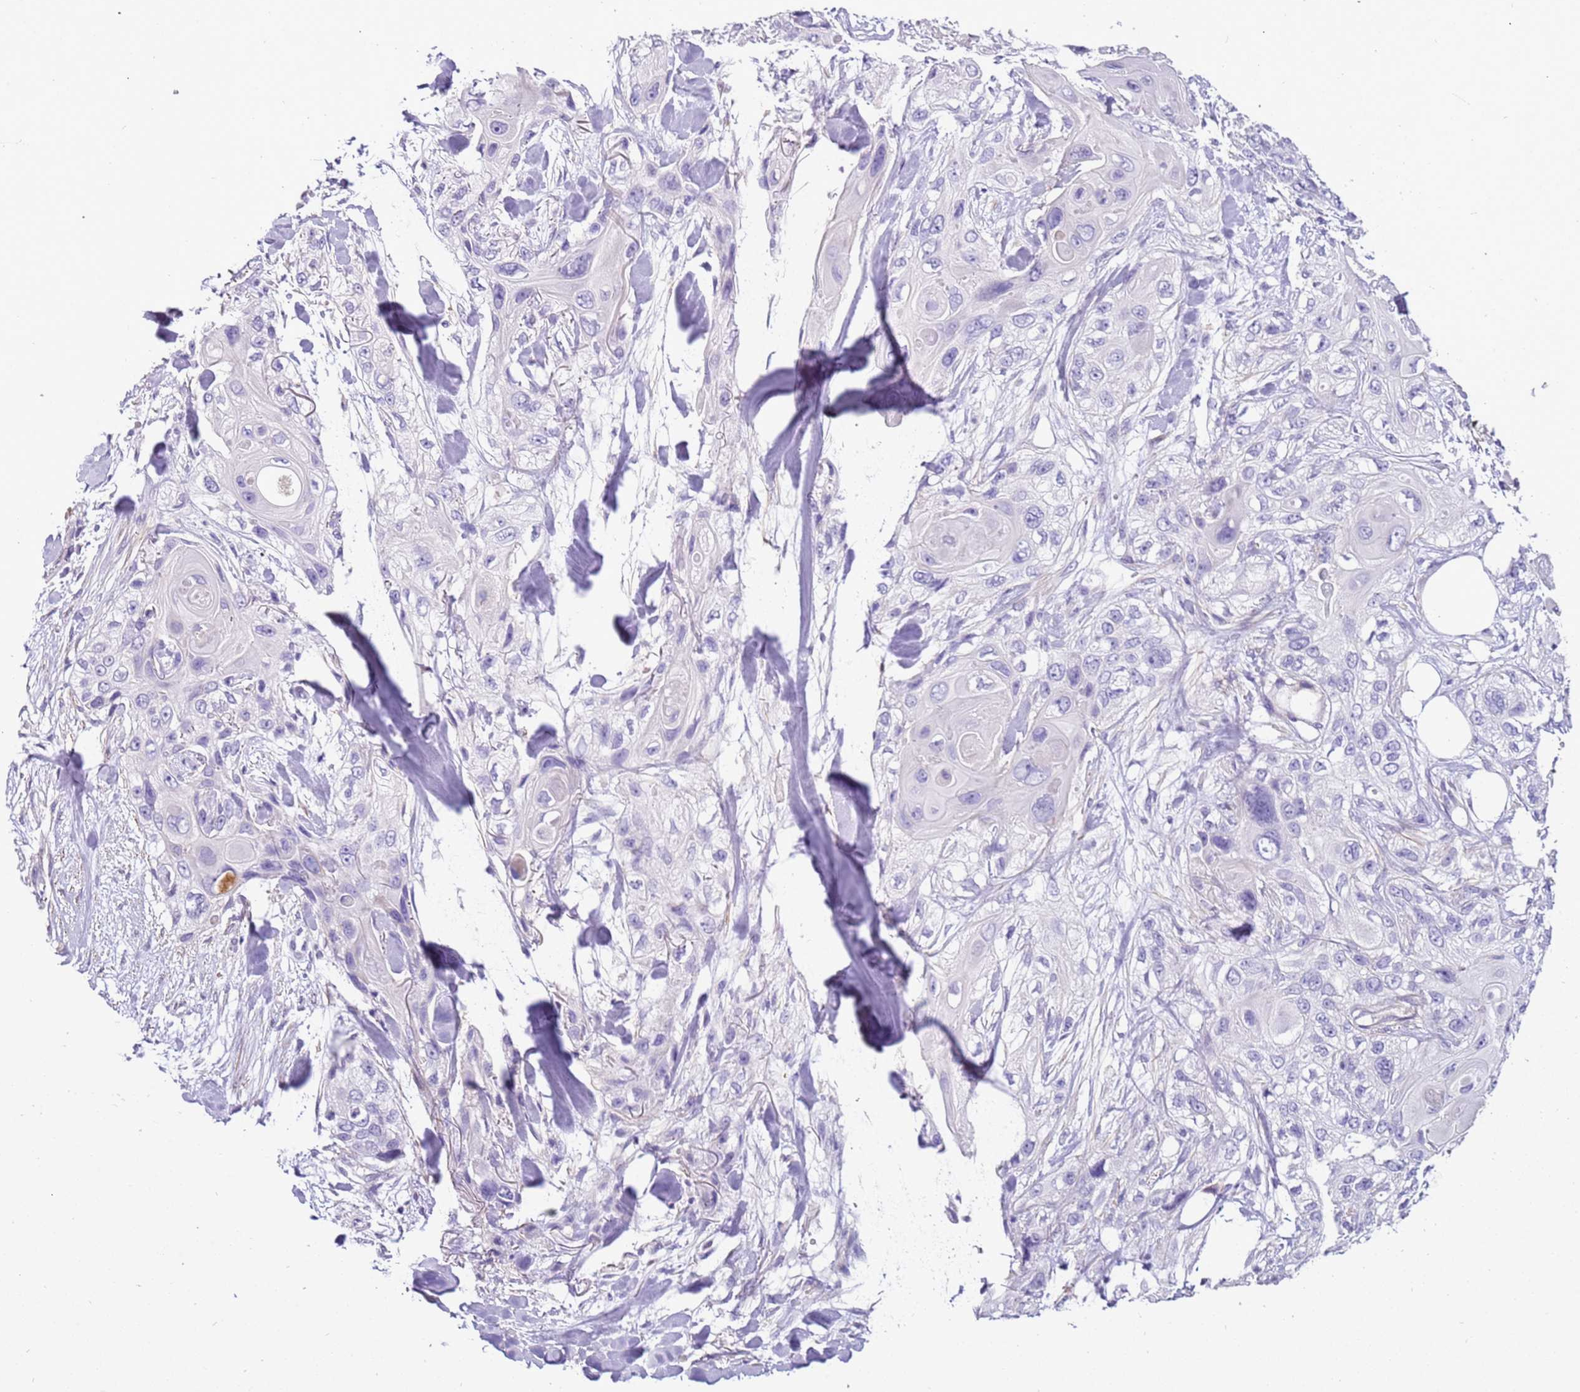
{"staining": {"intensity": "negative", "quantity": "none", "location": "none"}, "tissue": "skin cancer", "cell_type": "Tumor cells", "image_type": "cancer", "snomed": [{"axis": "morphology", "description": "Normal tissue, NOS"}, {"axis": "morphology", "description": "Squamous cell carcinoma, NOS"}, {"axis": "topography", "description": "Skin"}], "caption": "High power microscopy image of an immunohistochemistry histopathology image of skin cancer, revealing no significant expression in tumor cells.", "gene": "PCGF2", "patient": {"sex": "male", "age": 72}}